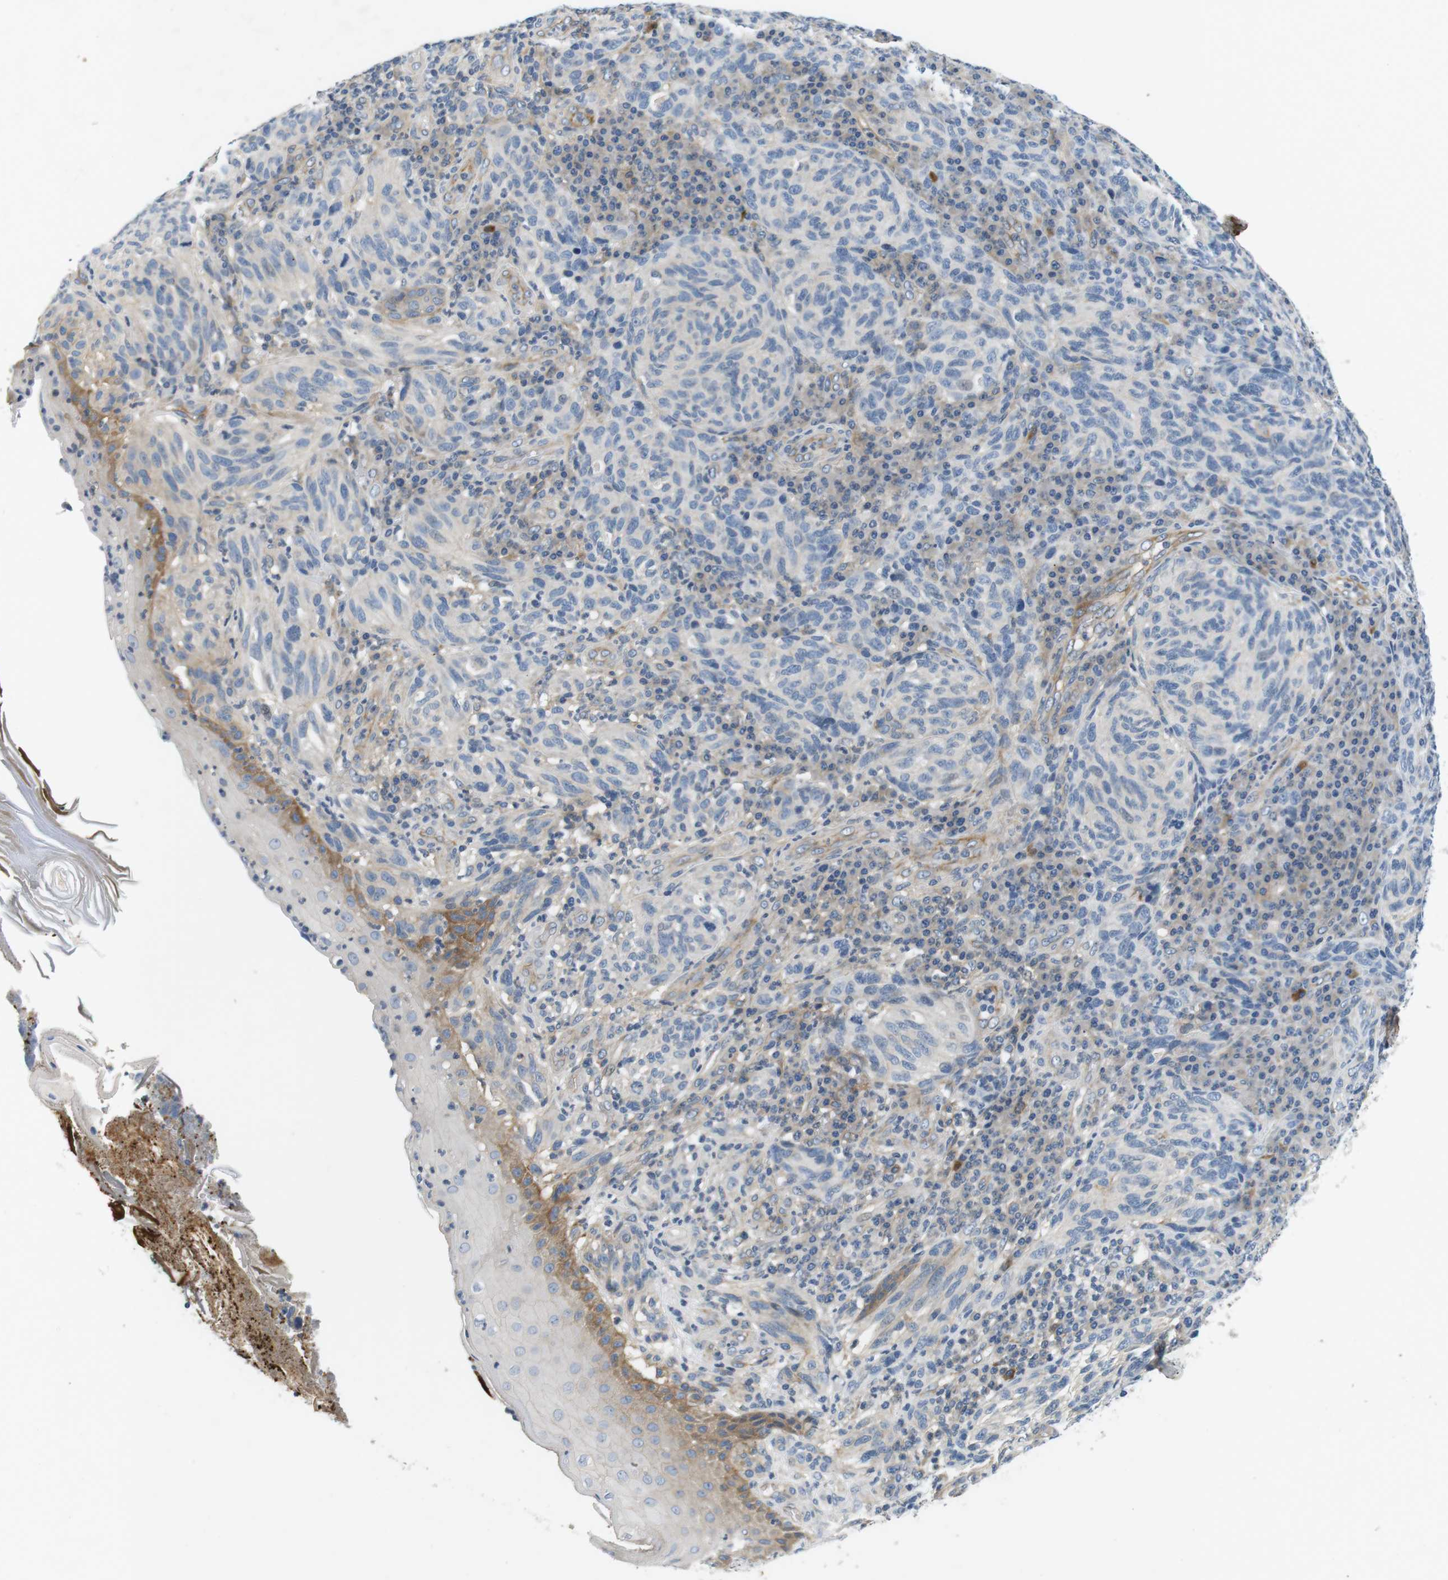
{"staining": {"intensity": "negative", "quantity": "none", "location": "none"}, "tissue": "melanoma", "cell_type": "Tumor cells", "image_type": "cancer", "snomed": [{"axis": "morphology", "description": "Malignant melanoma, NOS"}, {"axis": "topography", "description": "Skin"}], "caption": "Protein analysis of melanoma shows no significant expression in tumor cells.", "gene": "SLC30A1", "patient": {"sex": "female", "age": 73}}